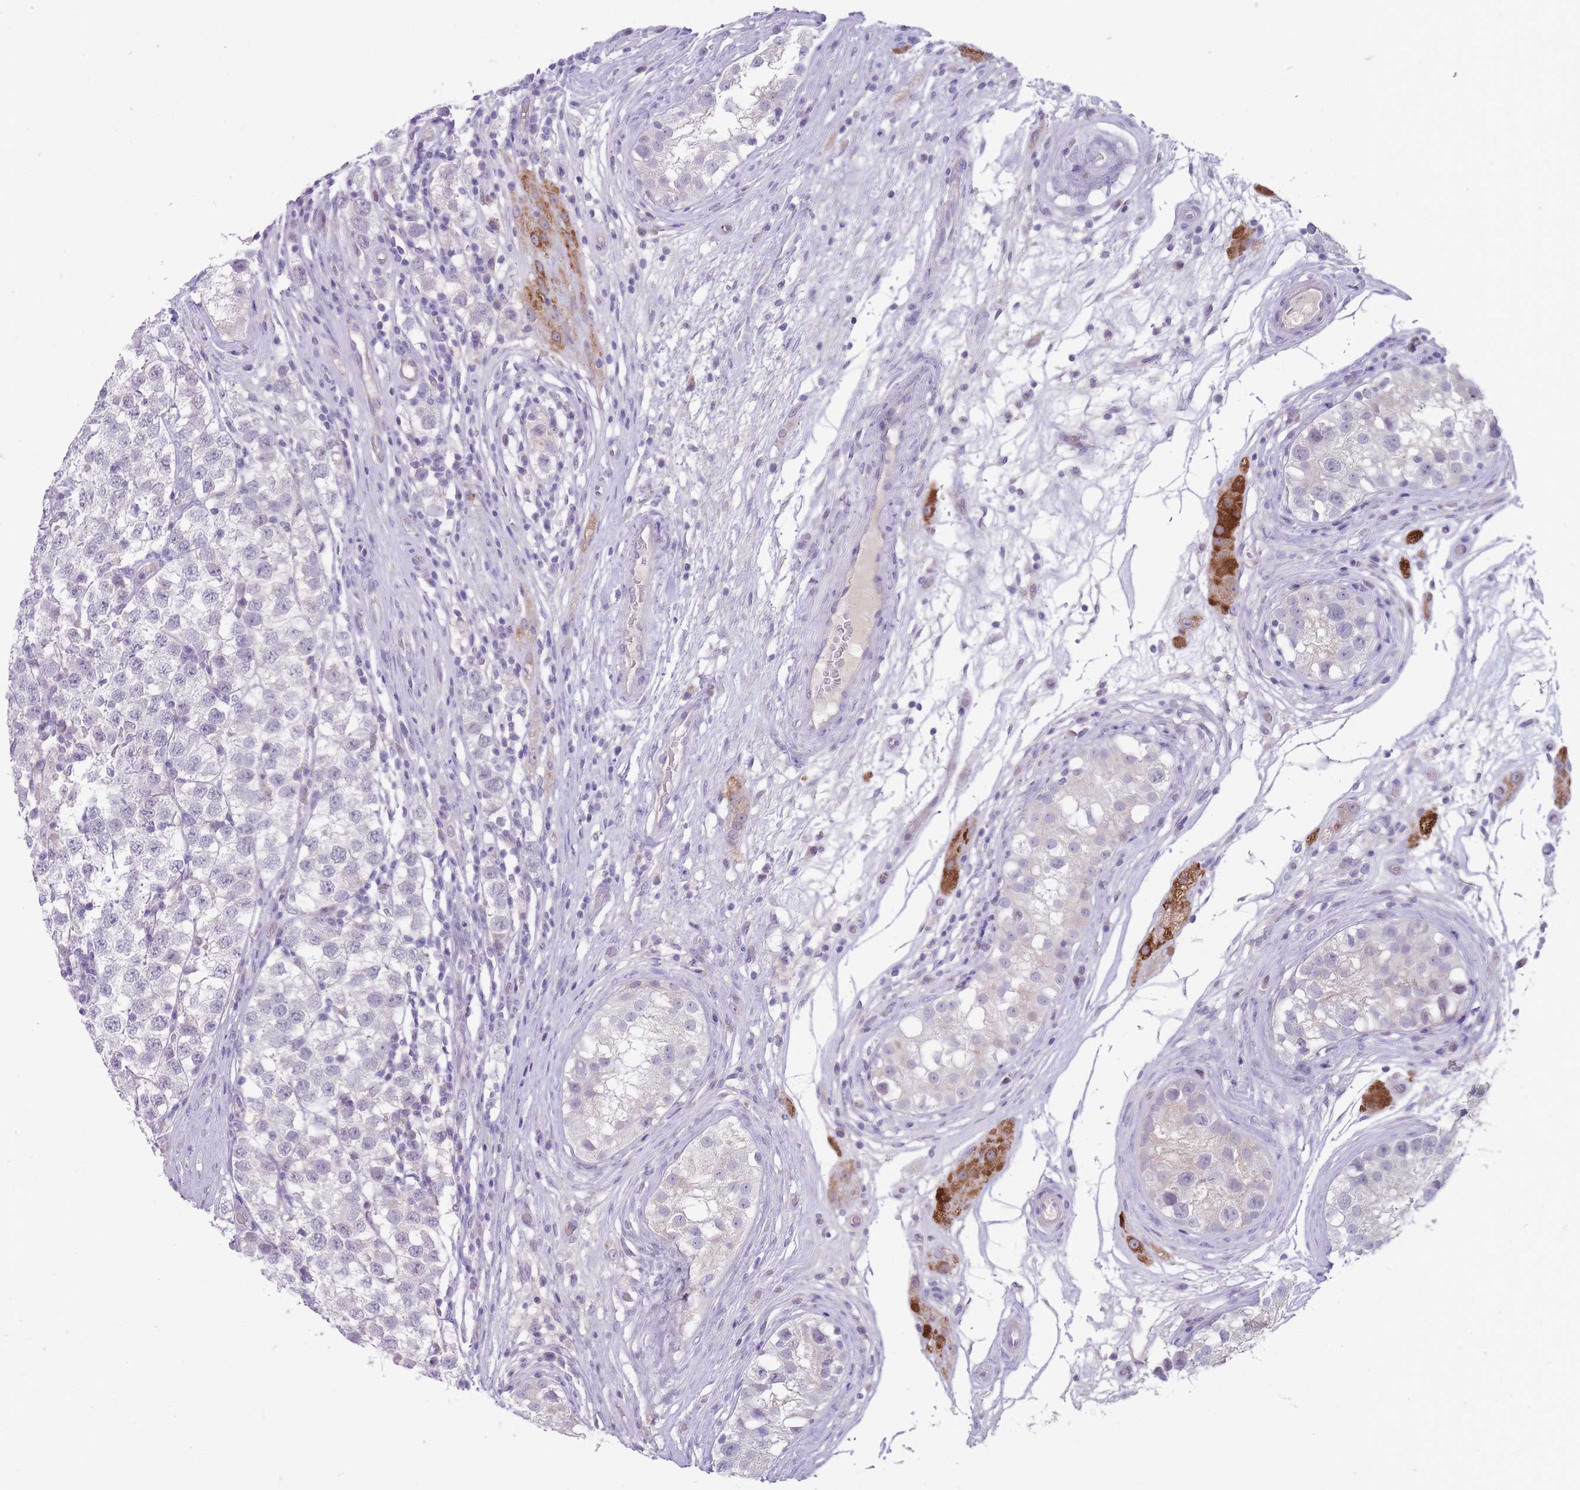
{"staining": {"intensity": "negative", "quantity": "none", "location": "none"}, "tissue": "testis cancer", "cell_type": "Tumor cells", "image_type": "cancer", "snomed": [{"axis": "morphology", "description": "Seminoma, NOS"}, {"axis": "topography", "description": "Testis"}], "caption": "The photomicrograph demonstrates no significant staining in tumor cells of seminoma (testis).", "gene": "ERICH4", "patient": {"sex": "male", "age": 34}}